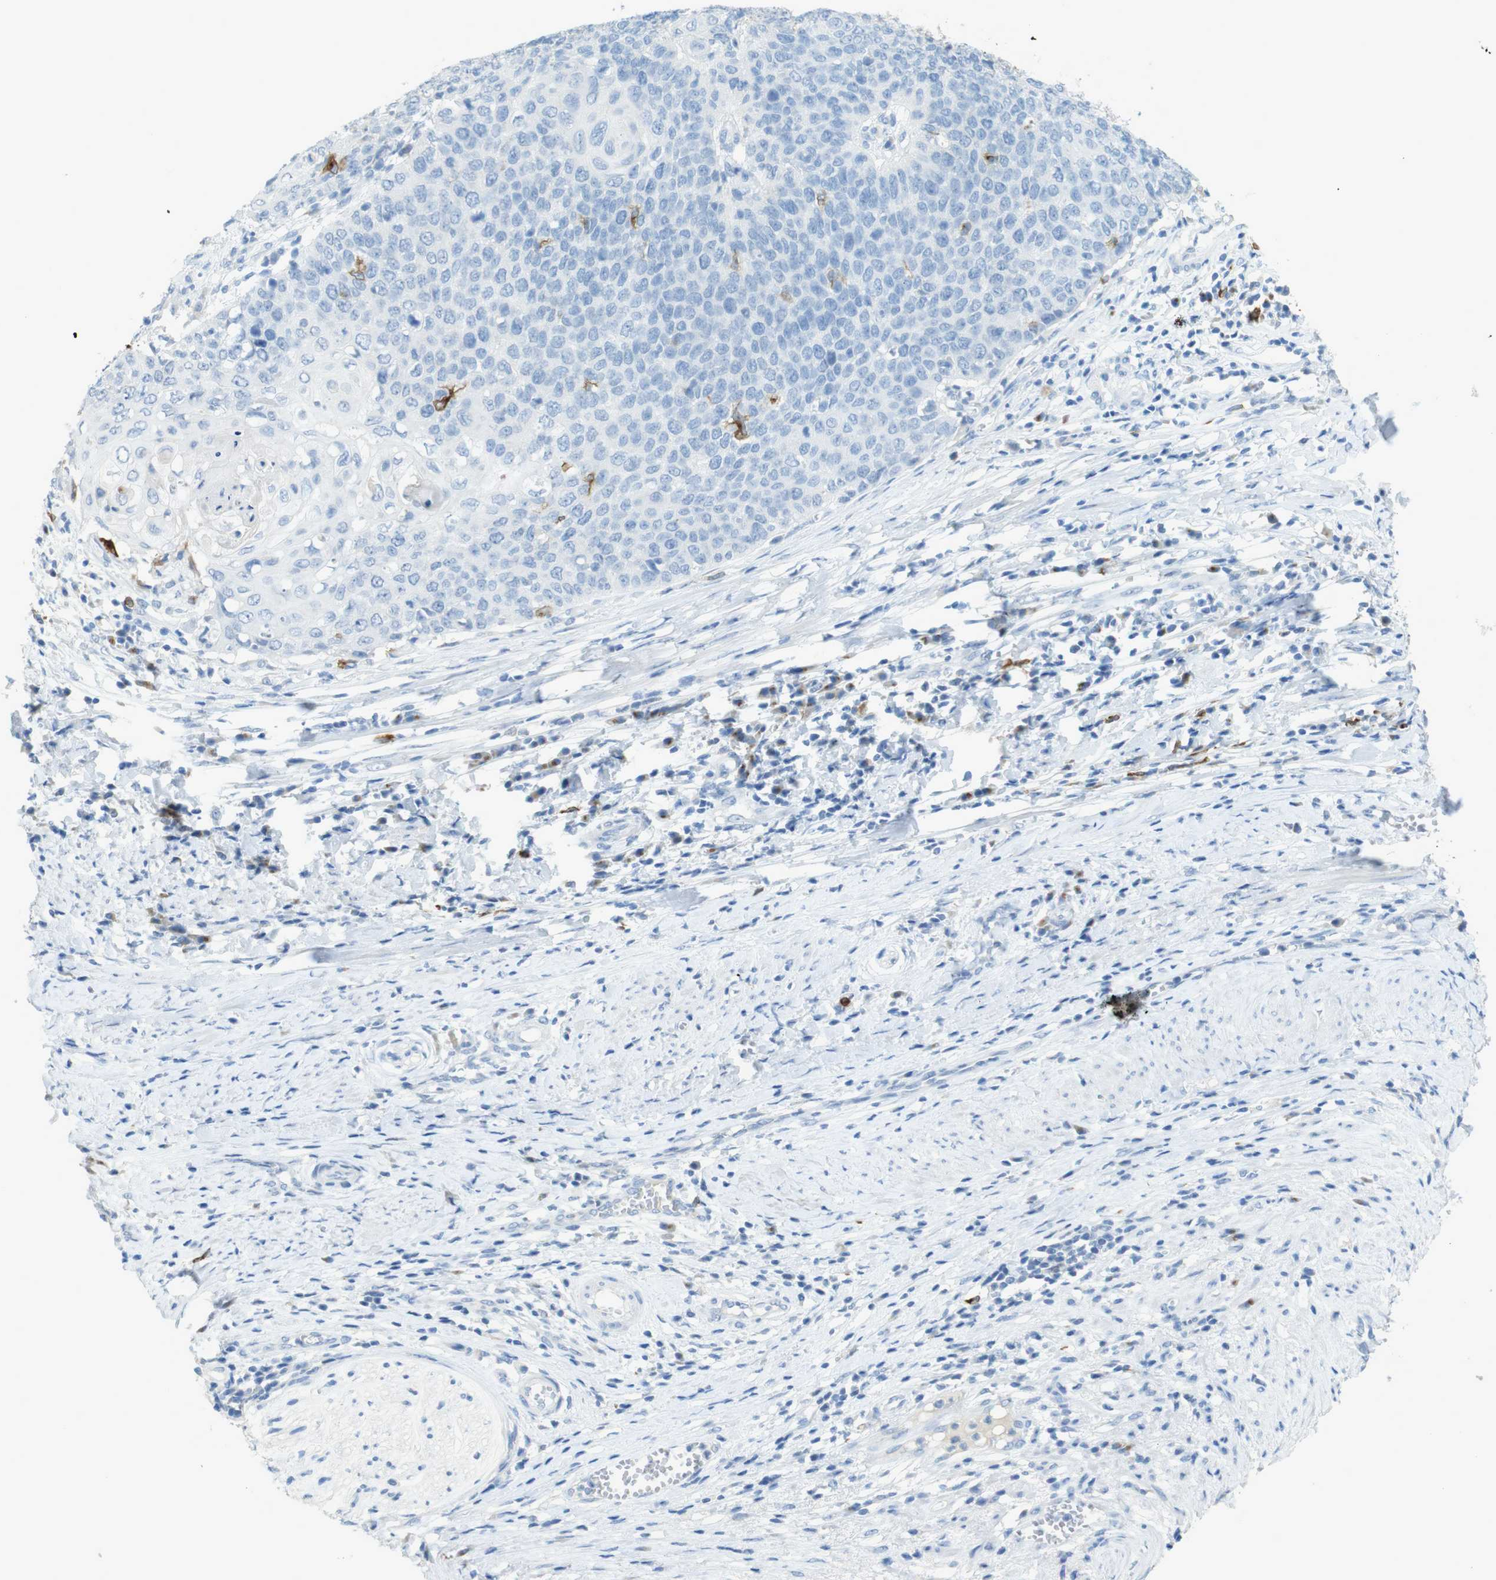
{"staining": {"intensity": "negative", "quantity": "none", "location": "none"}, "tissue": "cervical cancer", "cell_type": "Tumor cells", "image_type": "cancer", "snomed": [{"axis": "morphology", "description": "Squamous cell carcinoma, NOS"}, {"axis": "topography", "description": "Cervix"}], "caption": "Histopathology image shows no significant protein expression in tumor cells of cervical cancer (squamous cell carcinoma). (DAB immunohistochemistry (IHC) visualized using brightfield microscopy, high magnification).", "gene": "CD320", "patient": {"sex": "female", "age": 39}}